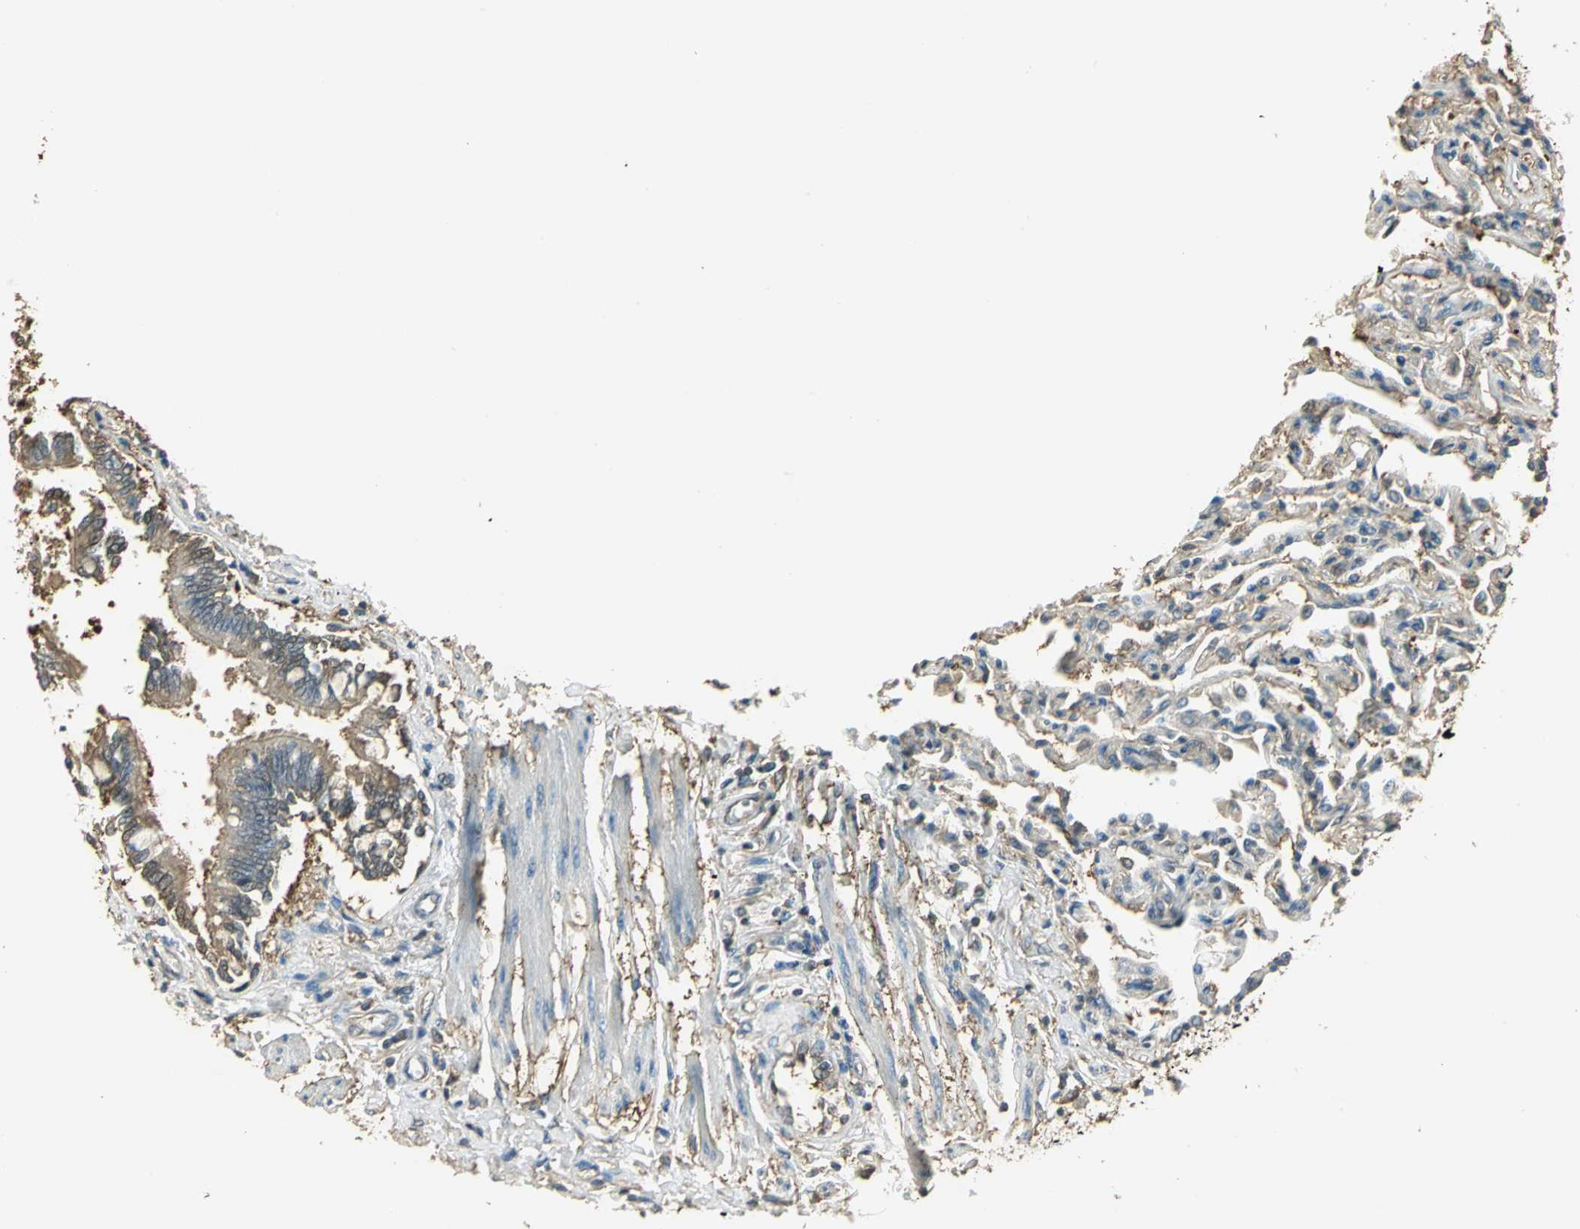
{"staining": {"intensity": "weak", "quantity": ">75%", "location": "cytoplasmic/membranous"}, "tissue": "bronchus", "cell_type": "Respiratory epithelial cells", "image_type": "normal", "snomed": [{"axis": "morphology", "description": "Normal tissue, NOS"}, {"axis": "topography", "description": "Lung"}], "caption": "DAB immunohistochemical staining of unremarkable human bronchus exhibits weak cytoplasmic/membranous protein expression in about >75% of respiratory epithelial cells. The staining was performed using DAB to visualize the protein expression in brown, while the nuclei were stained in blue with hematoxylin (Magnification: 20x).", "gene": "PARK7", "patient": {"sex": "male", "age": 64}}